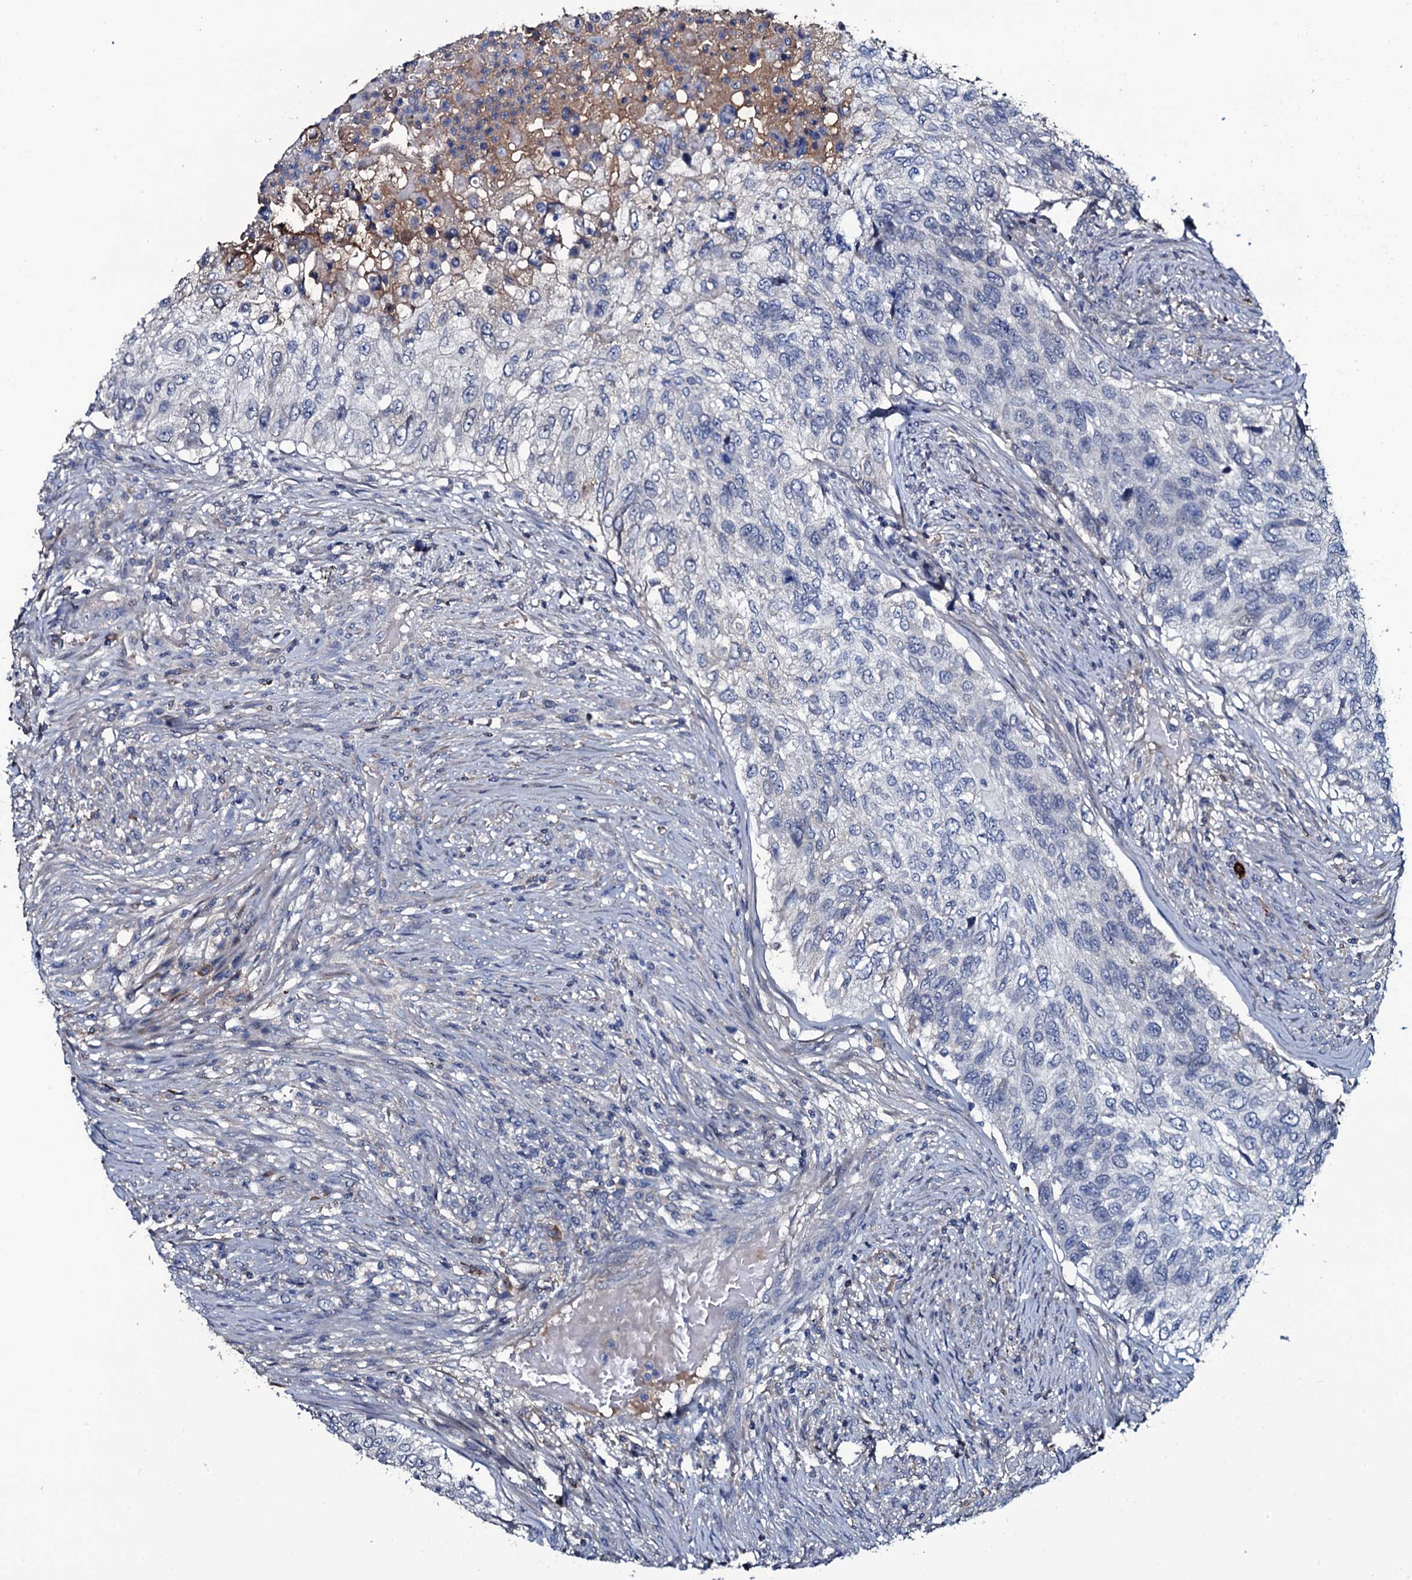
{"staining": {"intensity": "negative", "quantity": "none", "location": "none"}, "tissue": "urothelial cancer", "cell_type": "Tumor cells", "image_type": "cancer", "snomed": [{"axis": "morphology", "description": "Urothelial carcinoma, High grade"}, {"axis": "topography", "description": "Urinary bladder"}], "caption": "Urothelial cancer stained for a protein using IHC reveals no expression tumor cells.", "gene": "LYG2", "patient": {"sex": "female", "age": 60}}